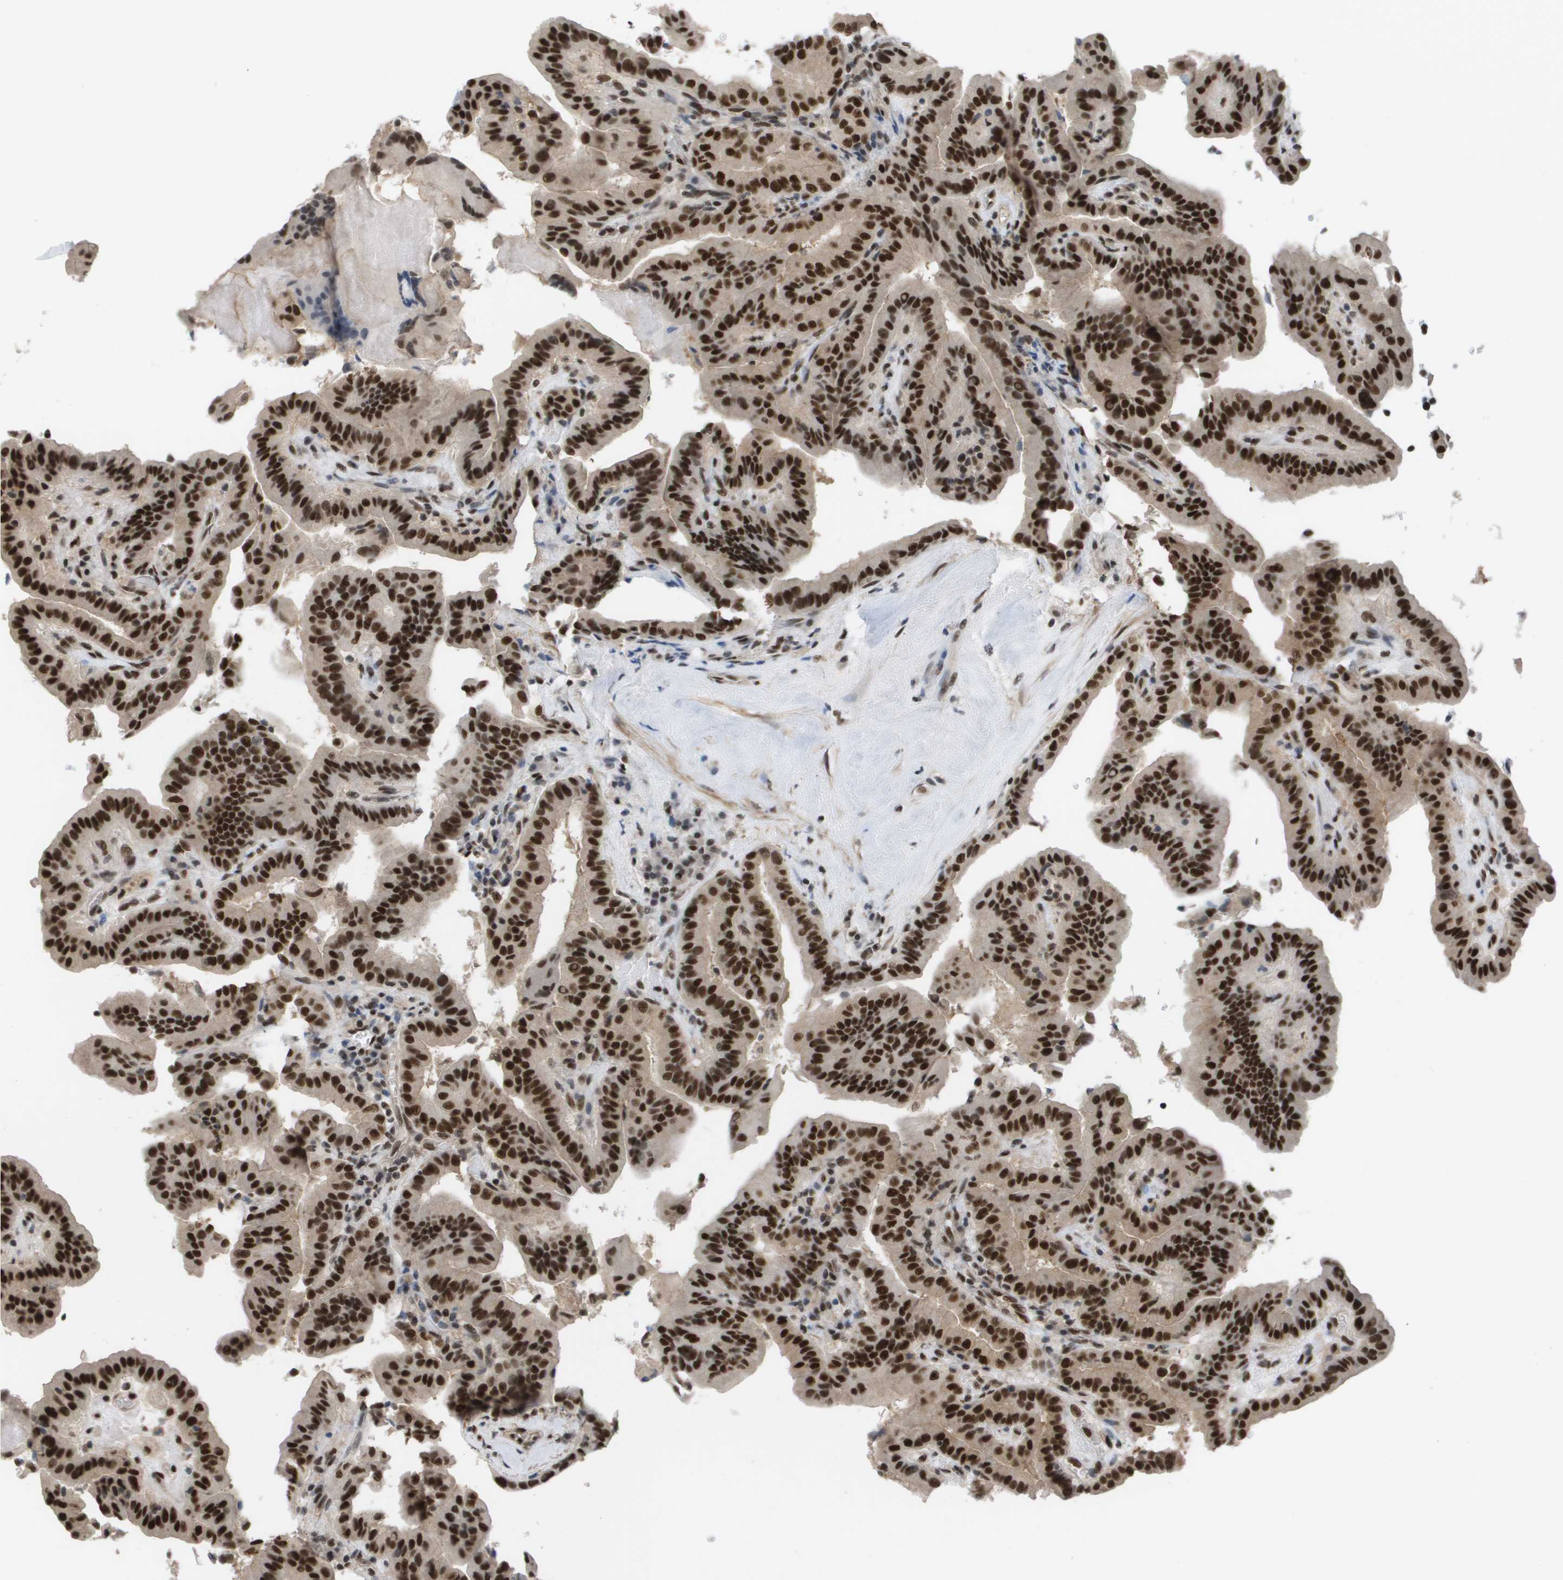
{"staining": {"intensity": "strong", "quantity": ">75%", "location": "nuclear"}, "tissue": "thyroid cancer", "cell_type": "Tumor cells", "image_type": "cancer", "snomed": [{"axis": "morphology", "description": "Papillary adenocarcinoma, NOS"}, {"axis": "topography", "description": "Thyroid gland"}], "caption": "There is high levels of strong nuclear expression in tumor cells of thyroid cancer, as demonstrated by immunohistochemical staining (brown color).", "gene": "CDT1", "patient": {"sex": "male", "age": 33}}